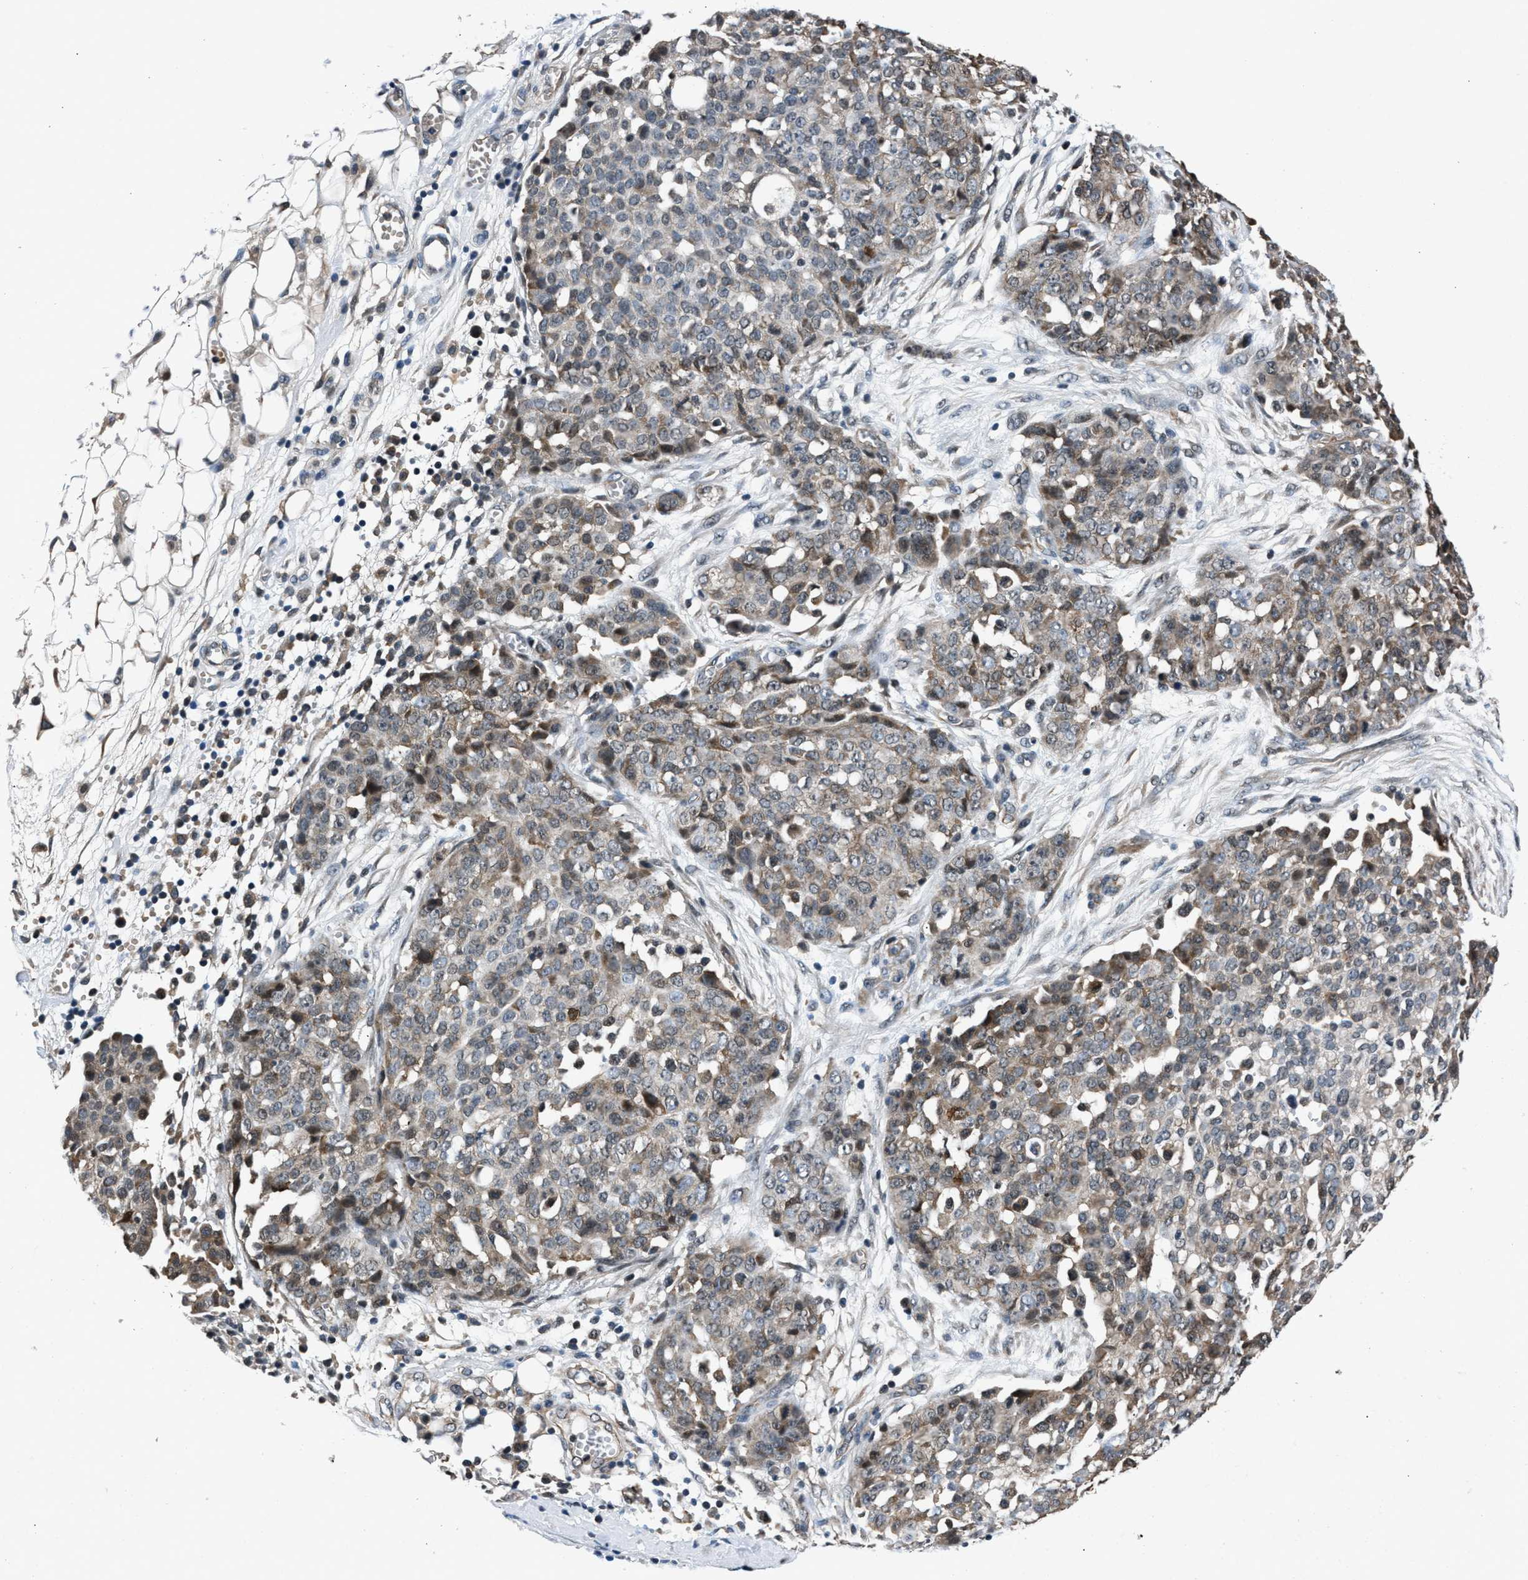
{"staining": {"intensity": "weak", "quantity": "25%-75%", "location": "cytoplasmic/membranous"}, "tissue": "ovarian cancer", "cell_type": "Tumor cells", "image_type": "cancer", "snomed": [{"axis": "morphology", "description": "Cystadenocarcinoma, serous, NOS"}, {"axis": "topography", "description": "Soft tissue"}, {"axis": "topography", "description": "Ovary"}], "caption": "Immunohistochemistry image of neoplastic tissue: ovarian serous cystadenocarcinoma stained using IHC displays low levels of weak protein expression localized specifically in the cytoplasmic/membranous of tumor cells, appearing as a cytoplasmic/membranous brown color.", "gene": "RBM33", "patient": {"sex": "female", "age": 57}}